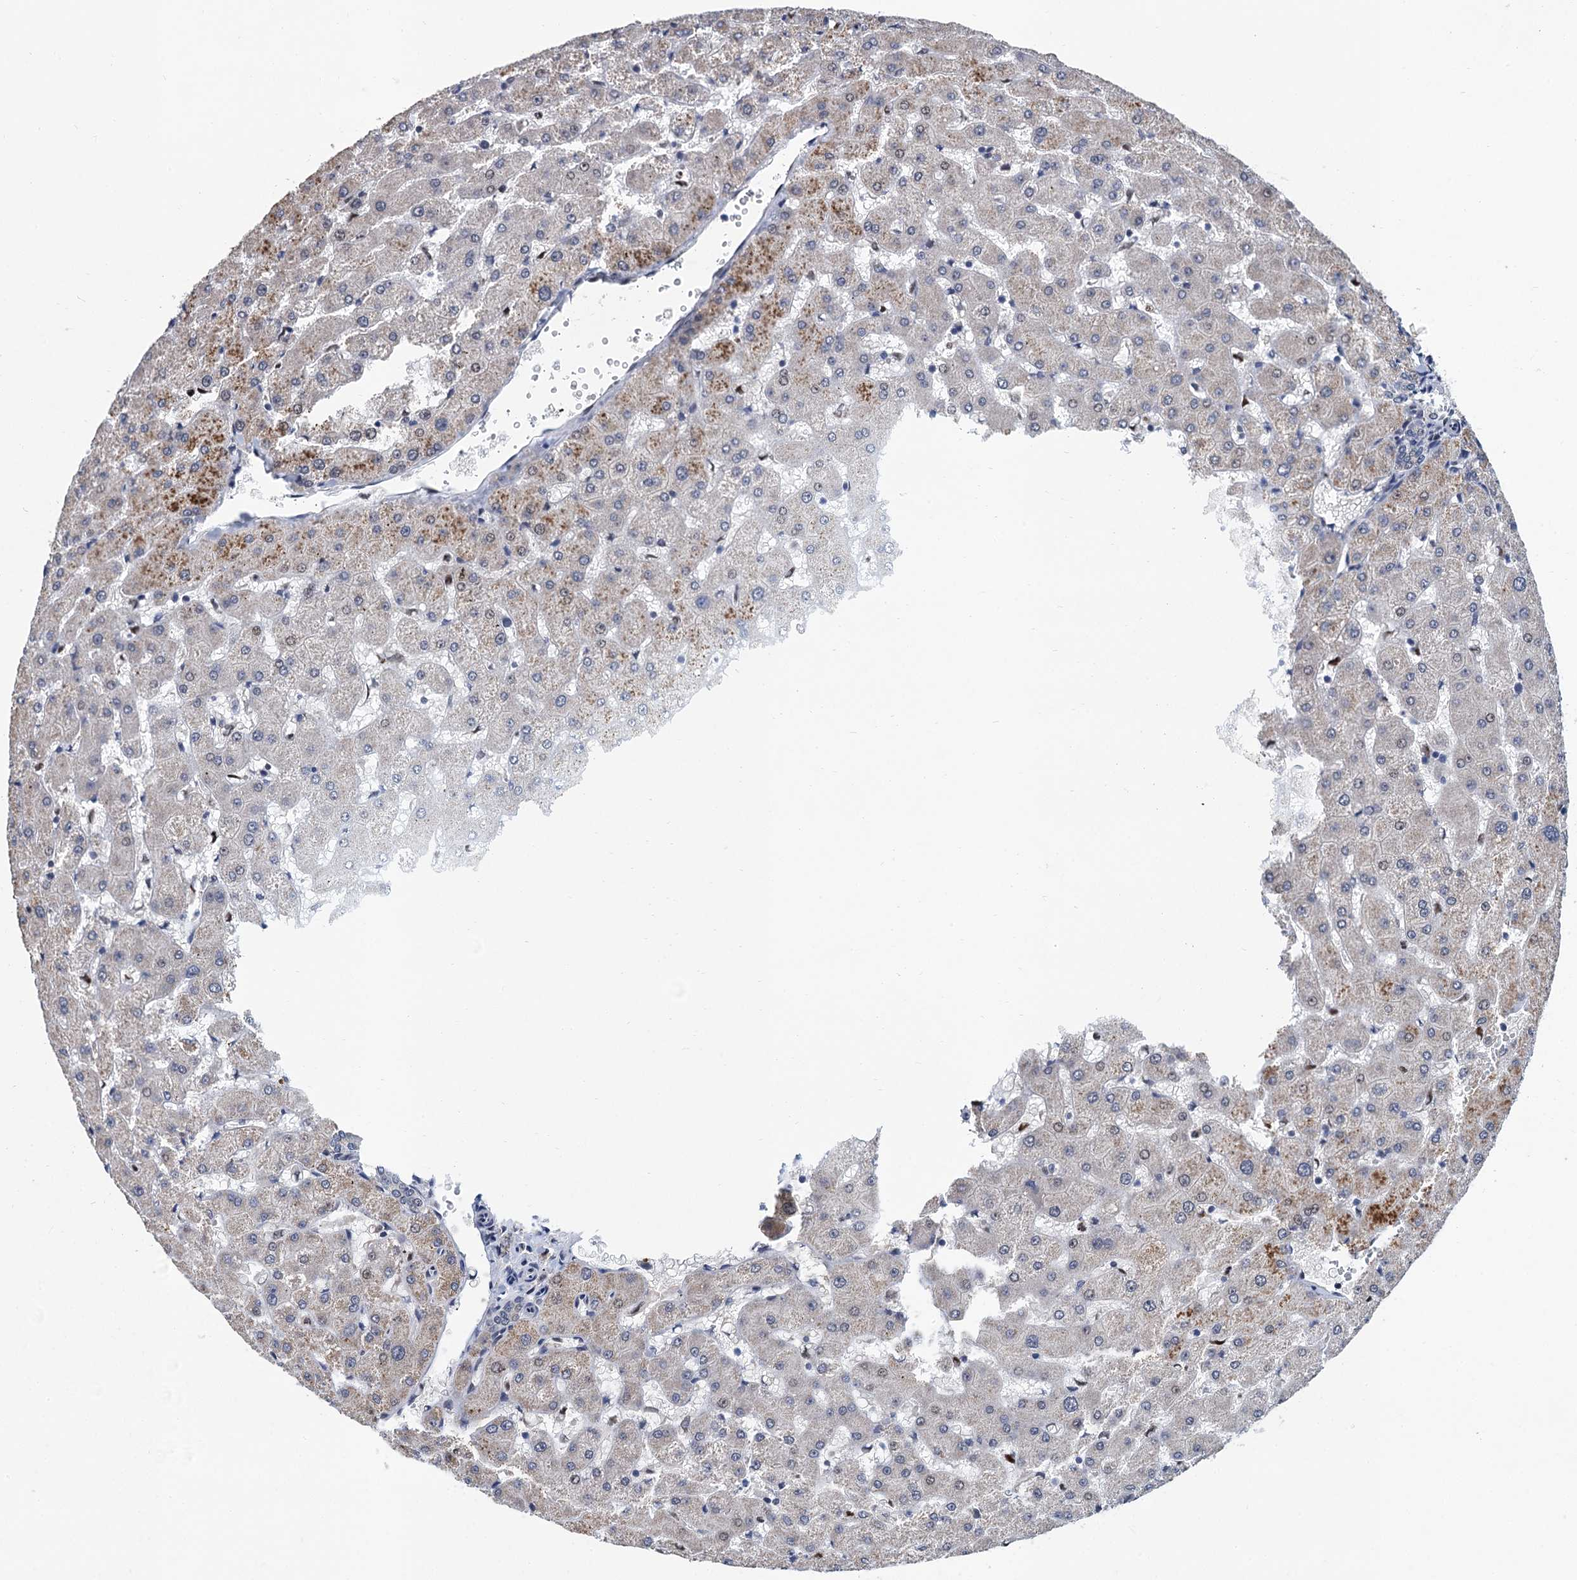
{"staining": {"intensity": "negative", "quantity": "none", "location": "none"}, "tissue": "liver", "cell_type": "Cholangiocytes", "image_type": "normal", "snomed": [{"axis": "morphology", "description": "Normal tissue, NOS"}, {"axis": "topography", "description": "Liver"}], "caption": "A micrograph of liver stained for a protein exhibits no brown staining in cholangiocytes.", "gene": "TSEN34", "patient": {"sex": "female", "age": 63}}